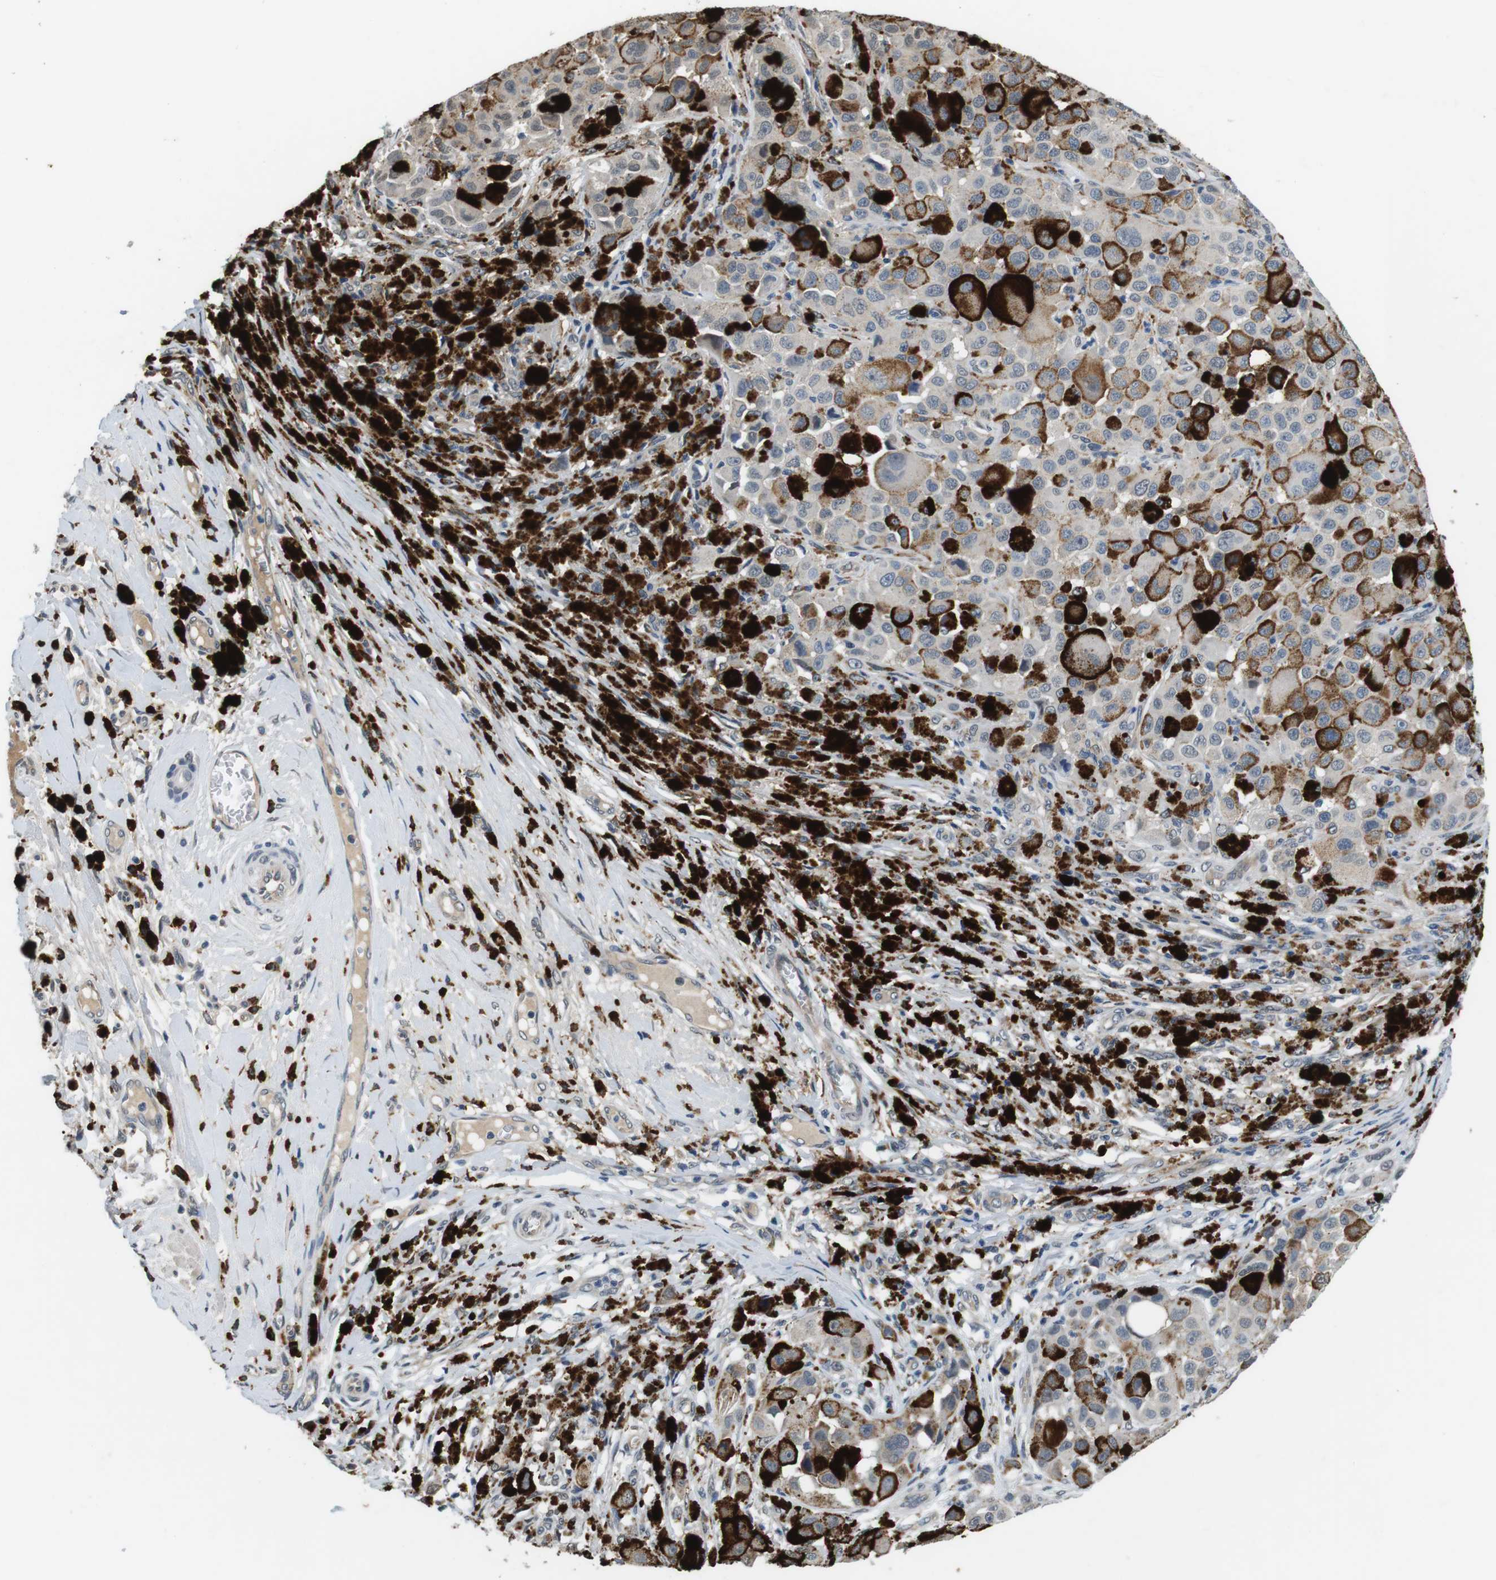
{"staining": {"intensity": "negative", "quantity": "none", "location": "none"}, "tissue": "melanoma", "cell_type": "Tumor cells", "image_type": "cancer", "snomed": [{"axis": "morphology", "description": "Malignant melanoma, NOS"}, {"axis": "topography", "description": "Skin"}], "caption": "A micrograph of malignant melanoma stained for a protein exhibits no brown staining in tumor cells. (Brightfield microscopy of DAB immunohistochemistry (IHC) at high magnification).", "gene": "CD163L1", "patient": {"sex": "male", "age": 96}}